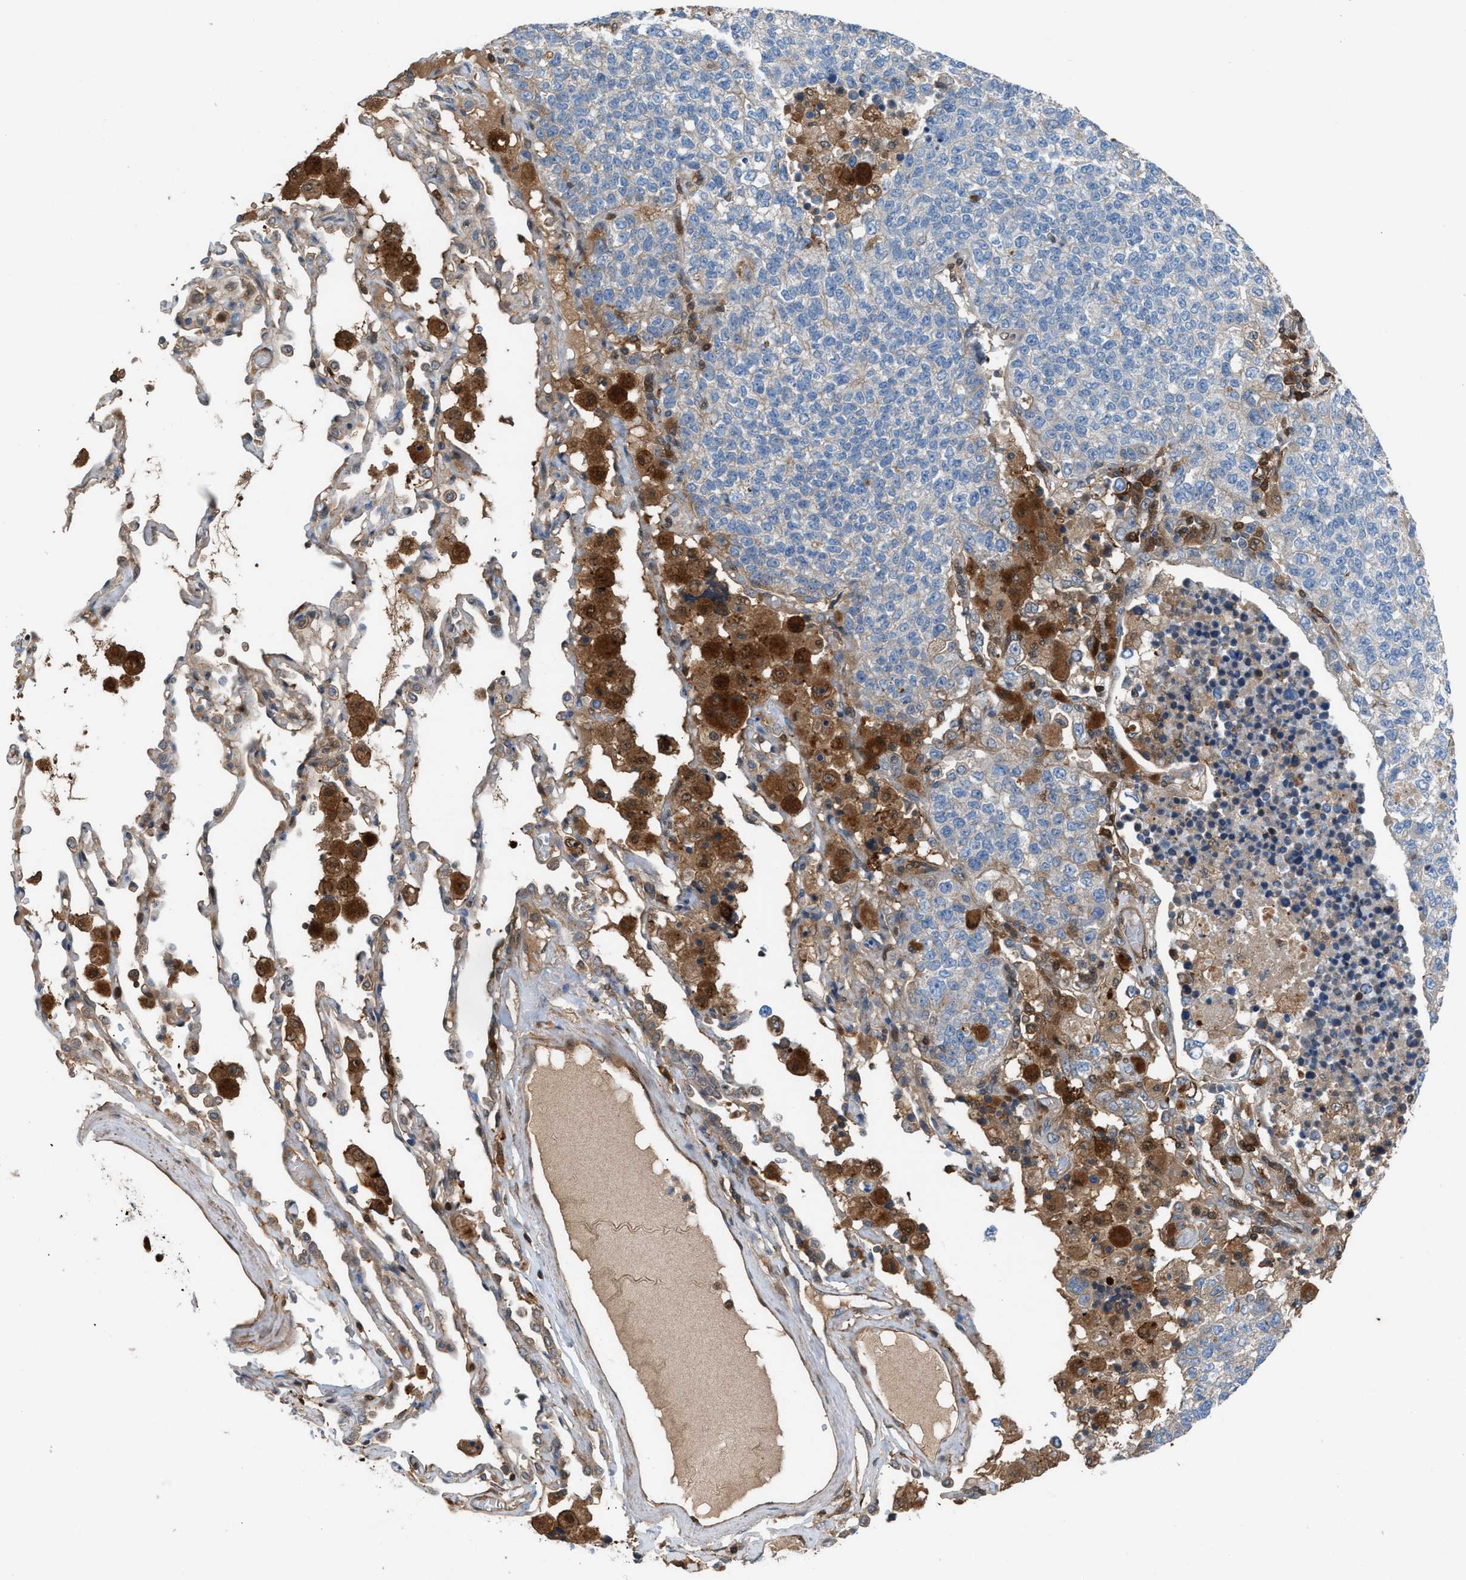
{"staining": {"intensity": "negative", "quantity": "none", "location": "none"}, "tissue": "lung cancer", "cell_type": "Tumor cells", "image_type": "cancer", "snomed": [{"axis": "morphology", "description": "Adenocarcinoma, NOS"}, {"axis": "topography", "description": "Lung"}], "caption": "Tumor cells show no significant protein expression in lung adenocarcinoma.", "gene": "TPK1", "patient": {"sex": "male", "age": 49}}